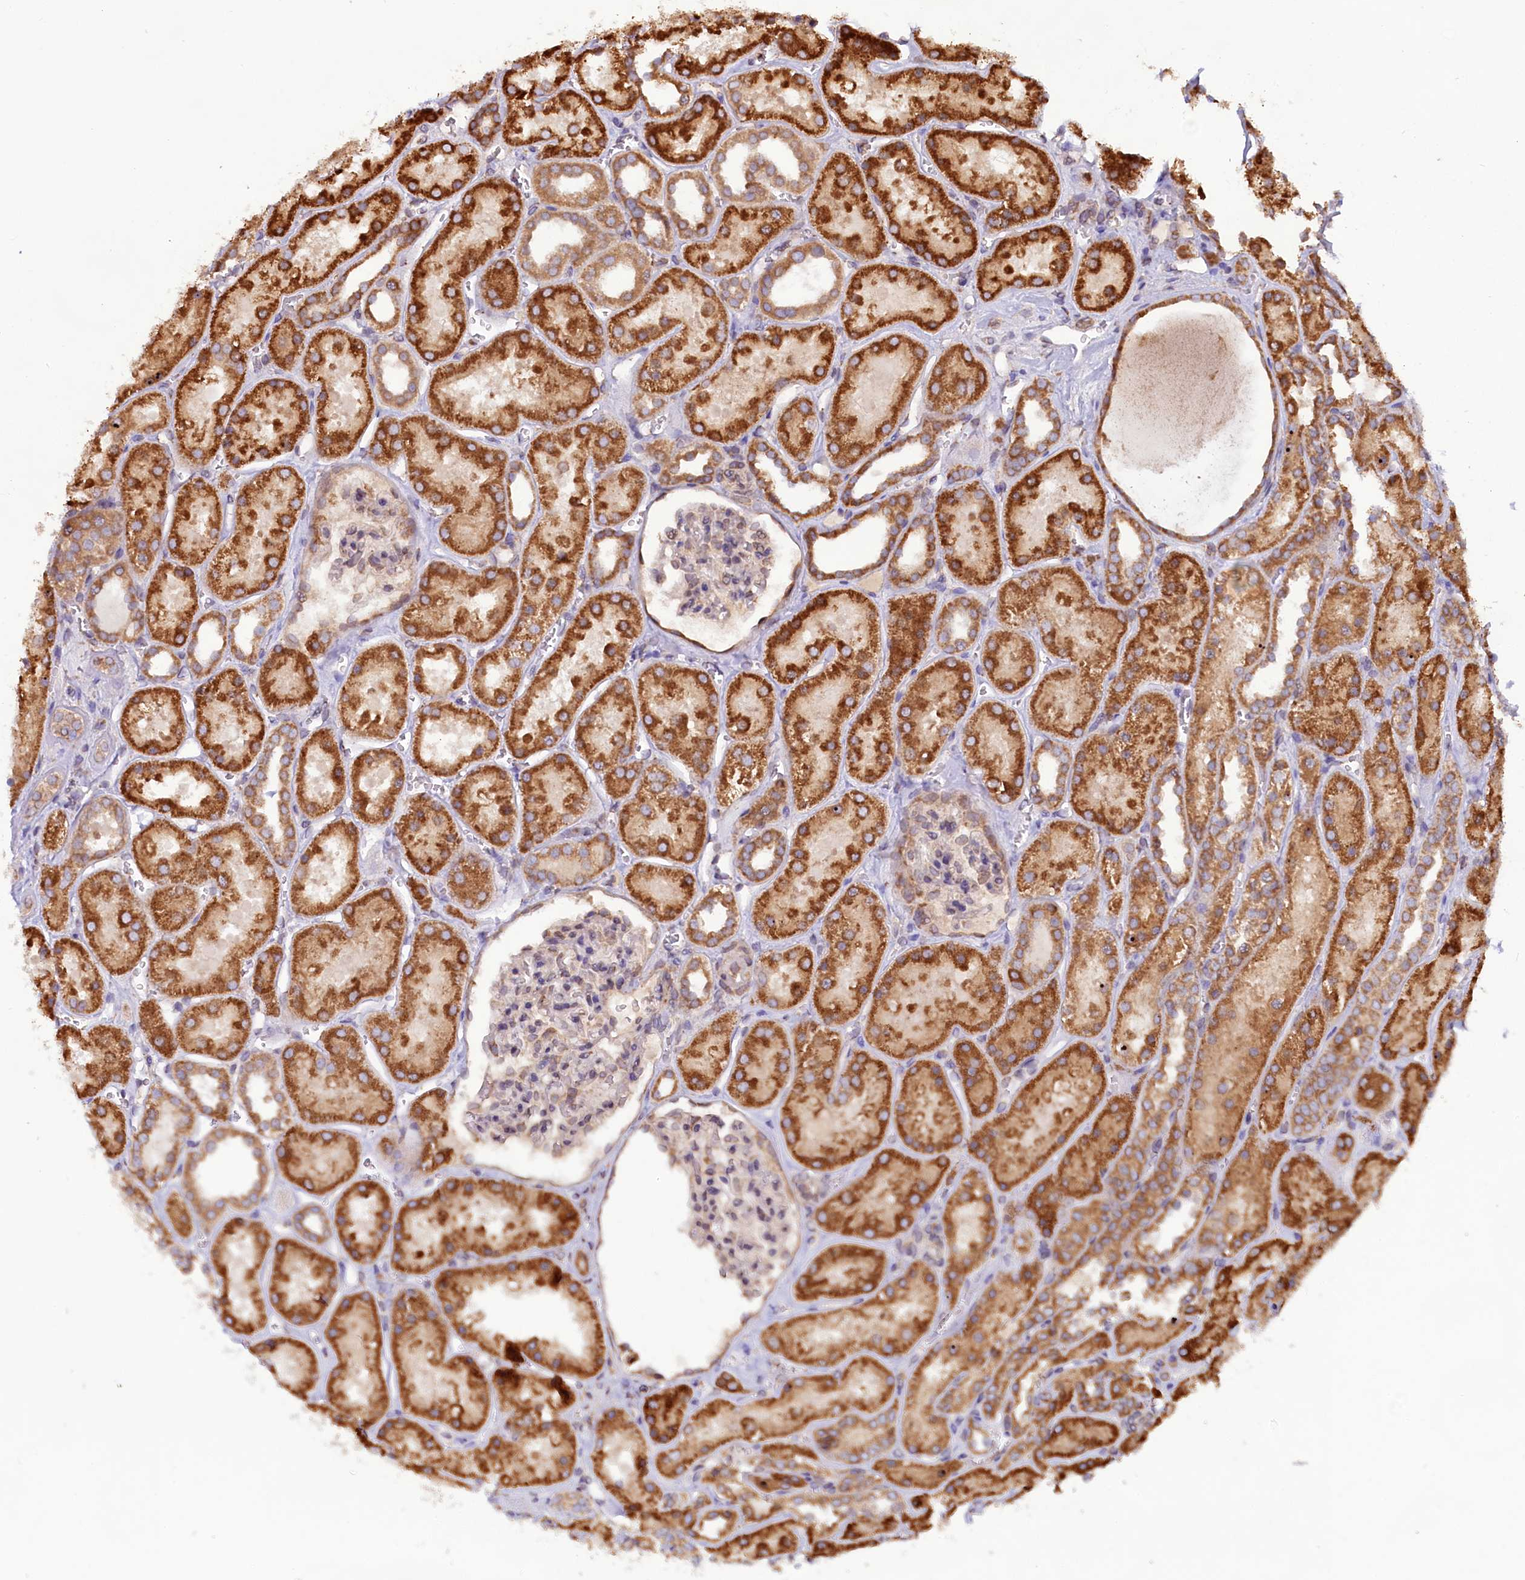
{"staining": {"intensity": "weak", "quantity": "<25%", "location": "cytoplasmic/membranous"}, "tissue": "kidney", "cell_type": "Cells in glomeruli", "image_type": "normal", "snomed": [{"axis": "morphology", "description": "Normal tissue, NOS"}, {"axis": "topography", "description": "Kidney"}], "caption": "Kidney stained for a protein using immunohistochemistry shows no positivity cells in glomeruli.", "gene": "TBC1D19", "patient": {"sex": "female", "age": 41}}